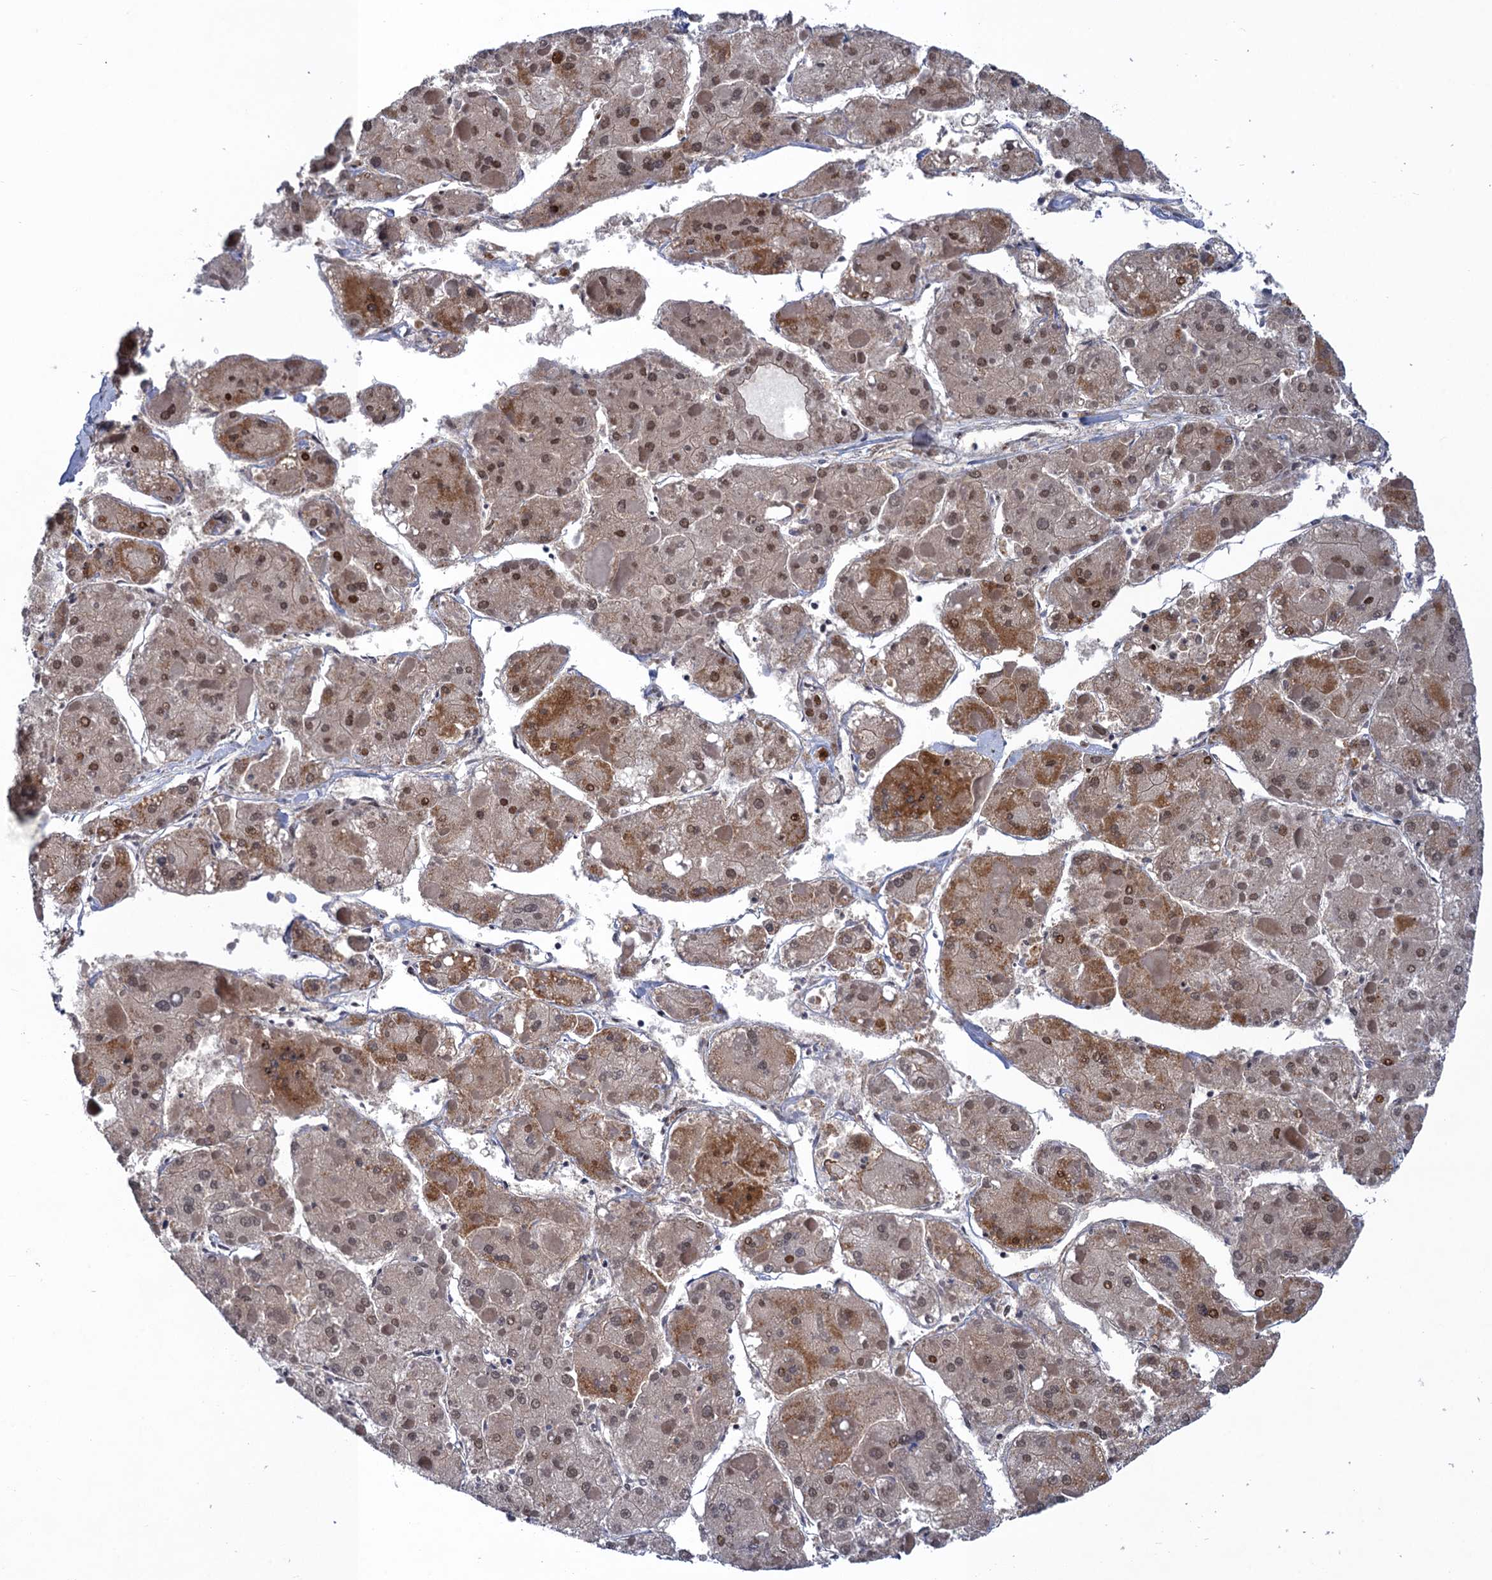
{"staining": {"intensity": "moderate", "quantity": ">75%", "location": "cytoplasmic/membranous,nuclear"}, "tissue": "liver cancer", "cell_type": "Tumor cells", "image_type": "cancer", "snomed": [{"axis": "morphology", "description": "Carcinoma, Hepatocellular, NOS"}, {"axis": "topography", "description": "Liver"}], "caption": "The histopathology image reveals staining of hepatocellular carcinoma (liver), revealing moderate cytoplasmic/membranous and nuclear protein expression (brown color) within tumor cells.", "gene": "NEK8", "patient": {"sex": "female", "age": 73}}